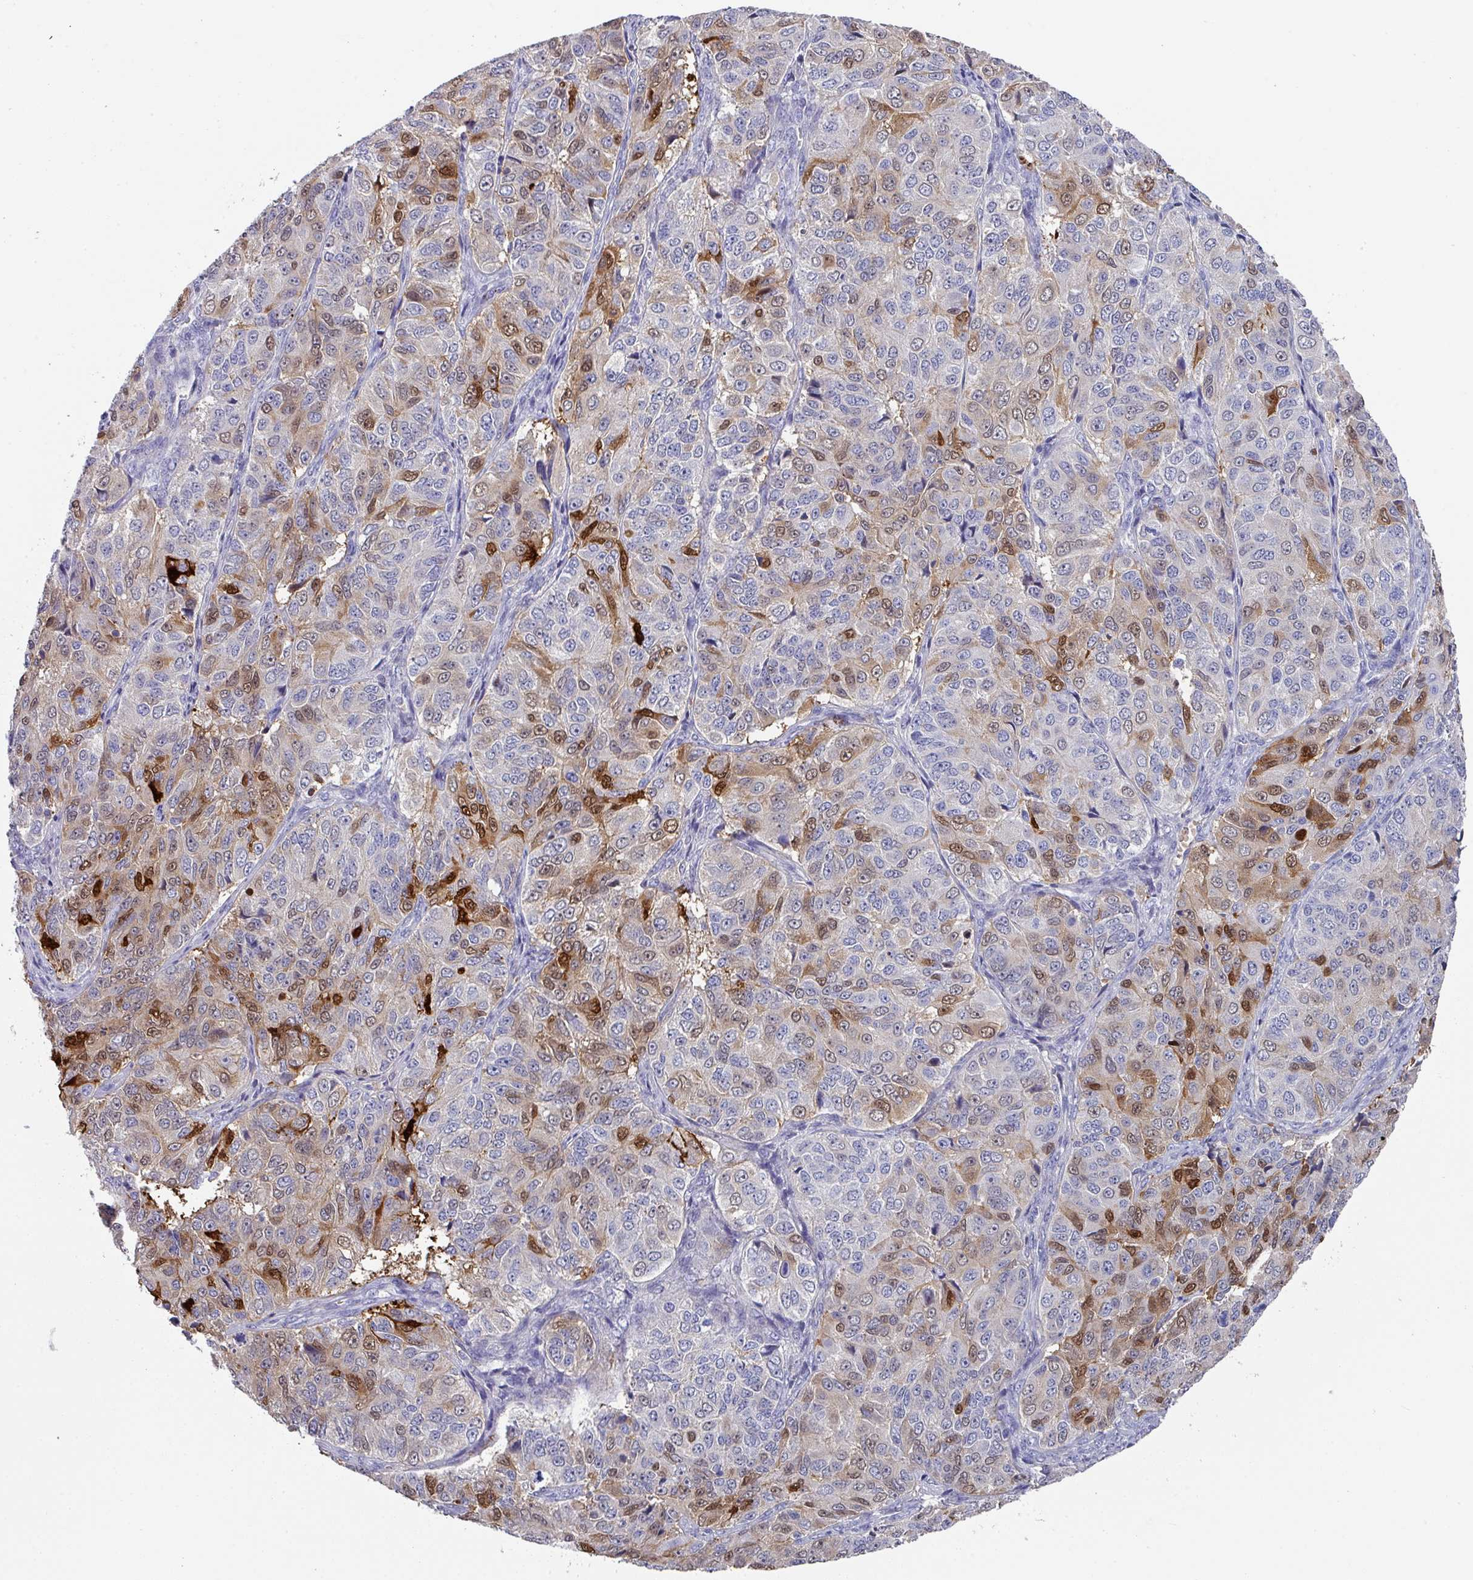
{"staining": {"intensity": "moderate", "quantity": "25%-75%", "location": "cytoplasmic/membranous,nuclear"}, "tissue": "ovarian cancer", "cell_type": "Tumor cells", "image_type": "cancer", "snomed": [{"axis": "morphology", "description": "Carcinoma, endometroid"}, {"axis": "topography", "description": "Ovary"}], "caption": "Immunohistochemistry of ovarian cancer (endometroid carcinoma) displays medium levels of moderate cytoplasmic/membranous and nuclear staining in approximately 25%-75% of tumor cells.", "gene": "DEFB115", "patient": {"sex": "female", "age": 51}}